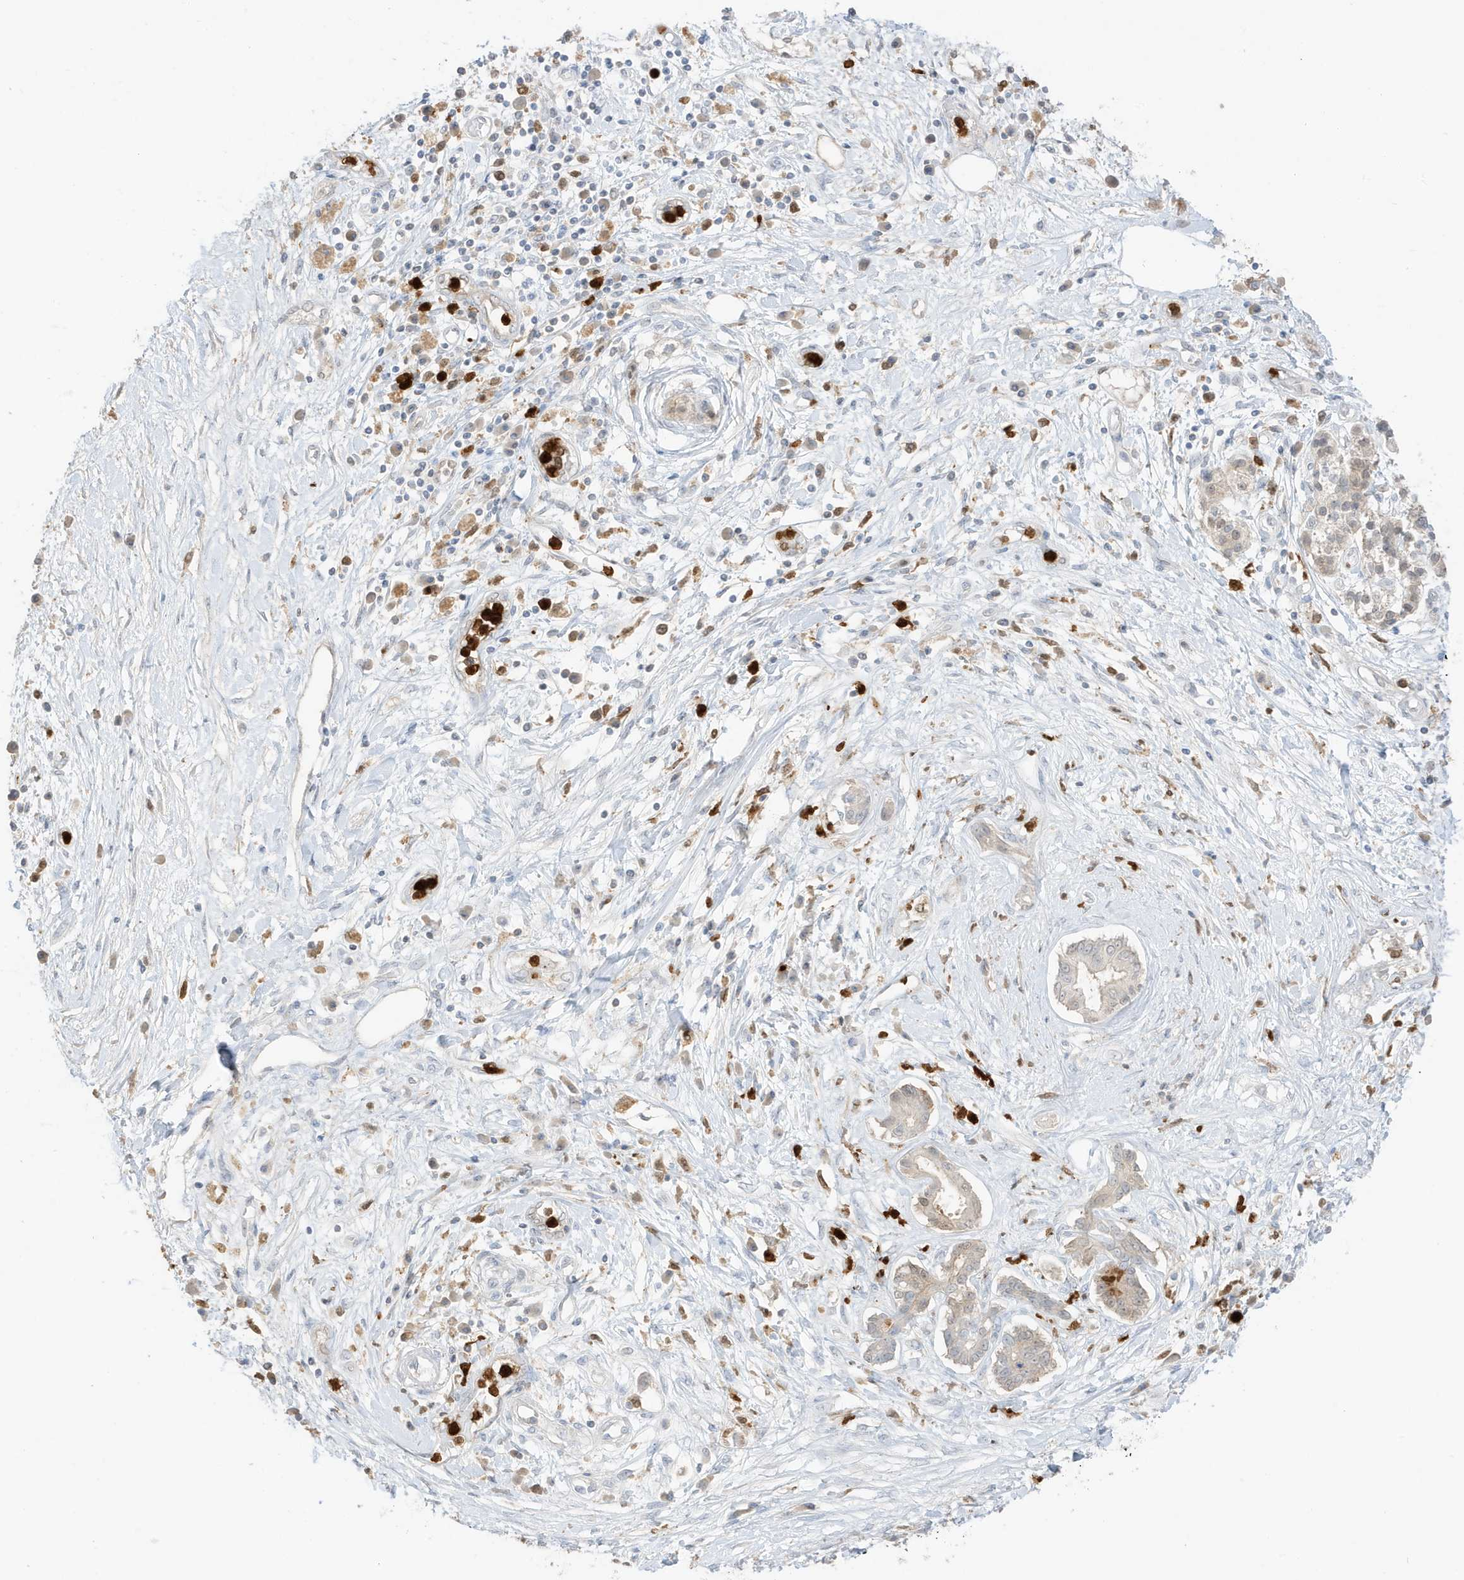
{"staining": {"intensity": "weak", "quantity": "<25%", "location": "cytoplasmic/membranous,nuclear"}, "tissue": "pancreatic cancer", "cell_type": "Tumor cells", "image_type": "cancer", "snomed": [{"axis": "morphology", "description": "Adenocarcinoma, NOS"}, {"axis": "topography", "description": "Pancreas"}], "caption": "Image shows no protein expression in tumor cells of pancreatic cancer (adenocarcinoma) tissue.", "gene": "GCA", "patient": {"sex": "female", "age": 56}}